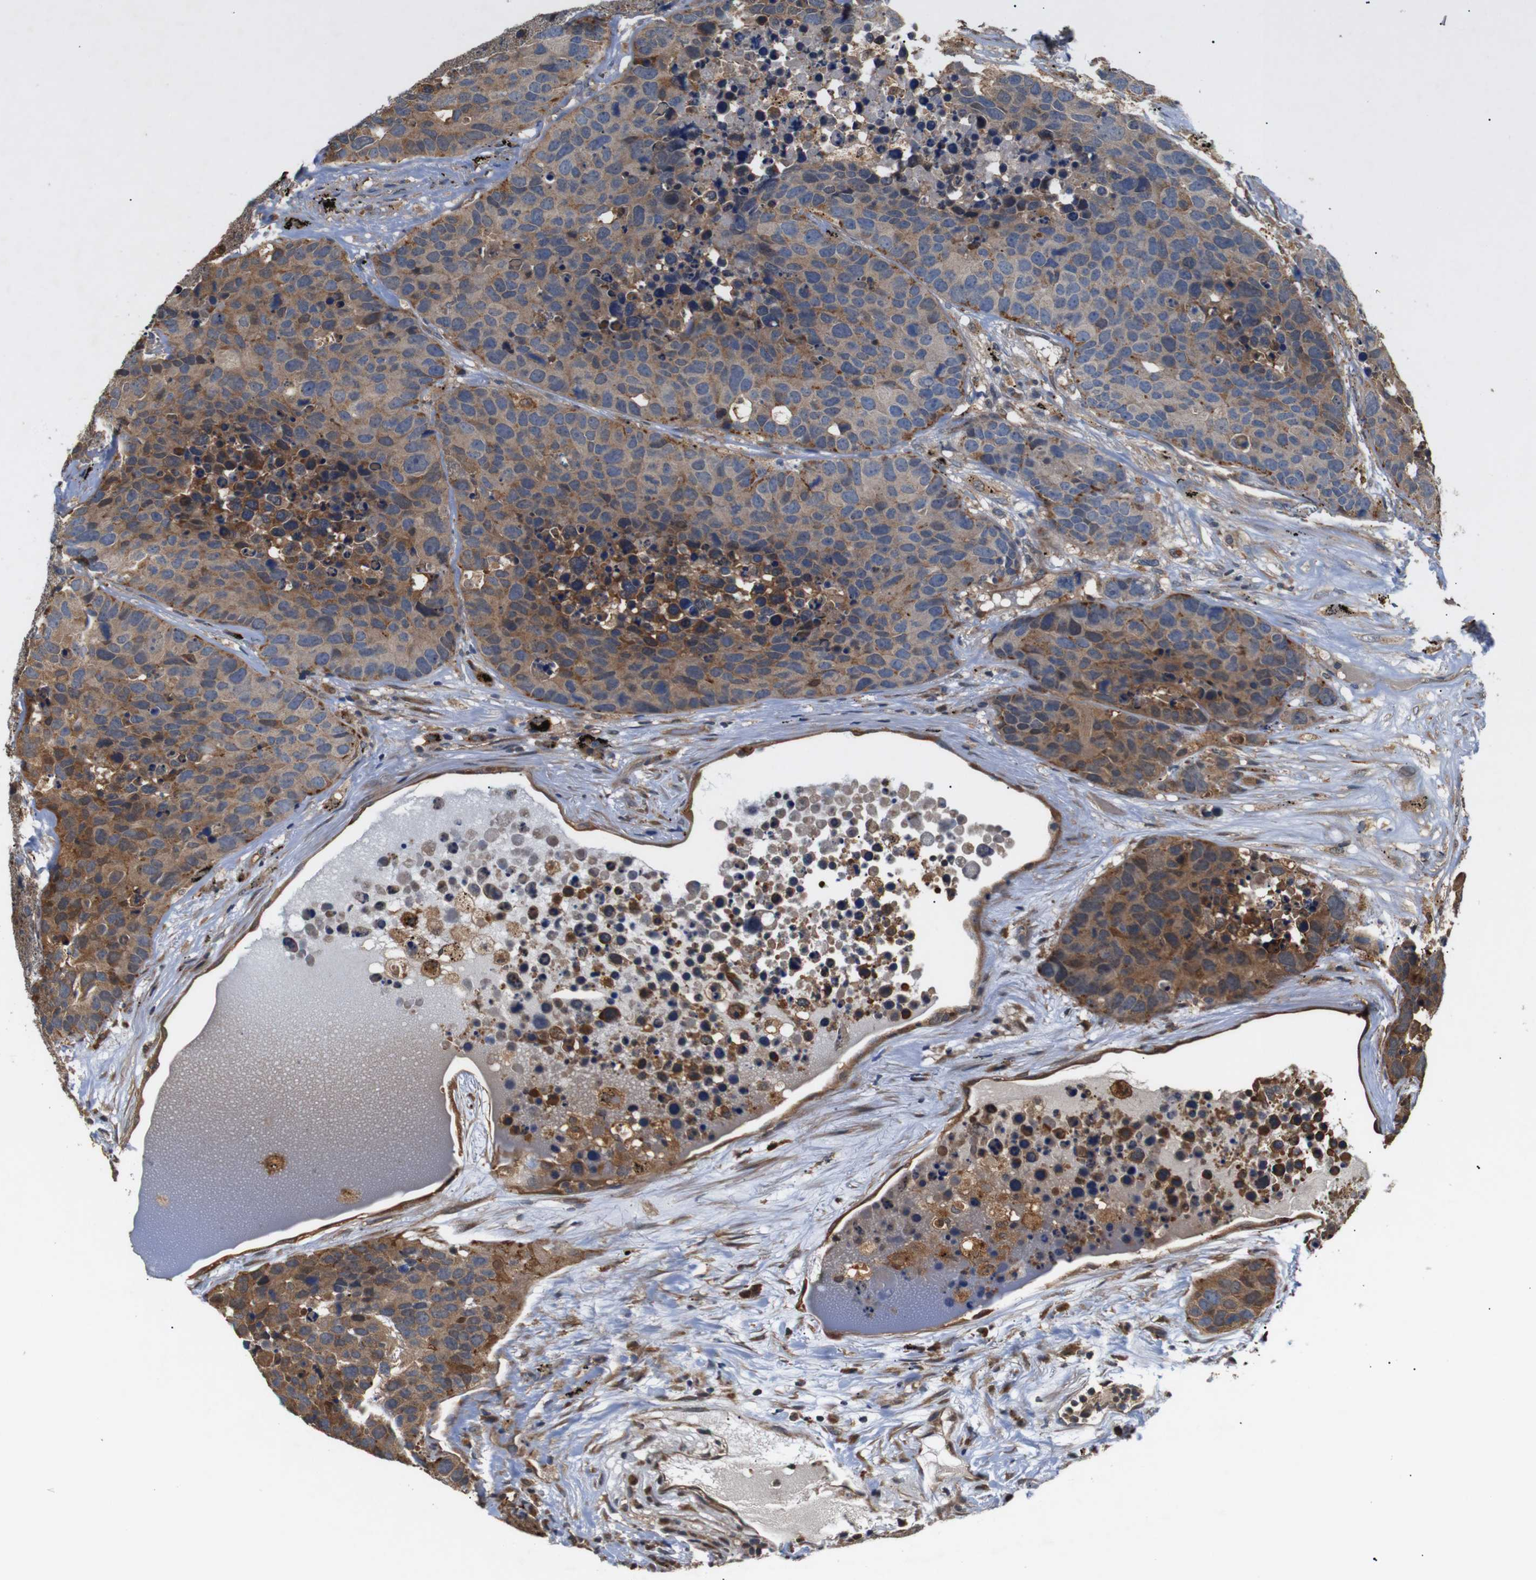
{"staining": {"intensity": "strong", "quantity": ">75%", "location": "cytoplasmic/membranous"}, "tissue": "carcinoid", "cell_type": "Tumor cells", "image_type": "cancer", "snomed": [{"axis": "morphology", "description": "Carcinoid, malignant, NOS"}, {"axis": "topography", "description": "Lung"}], "caption": "Carcinoid stained for a protein exhibits strong cytoplasmic/membranous positivity in tumor cells.", "gene": "DDR1", "patient": {"sex": "male", "age": 60}}